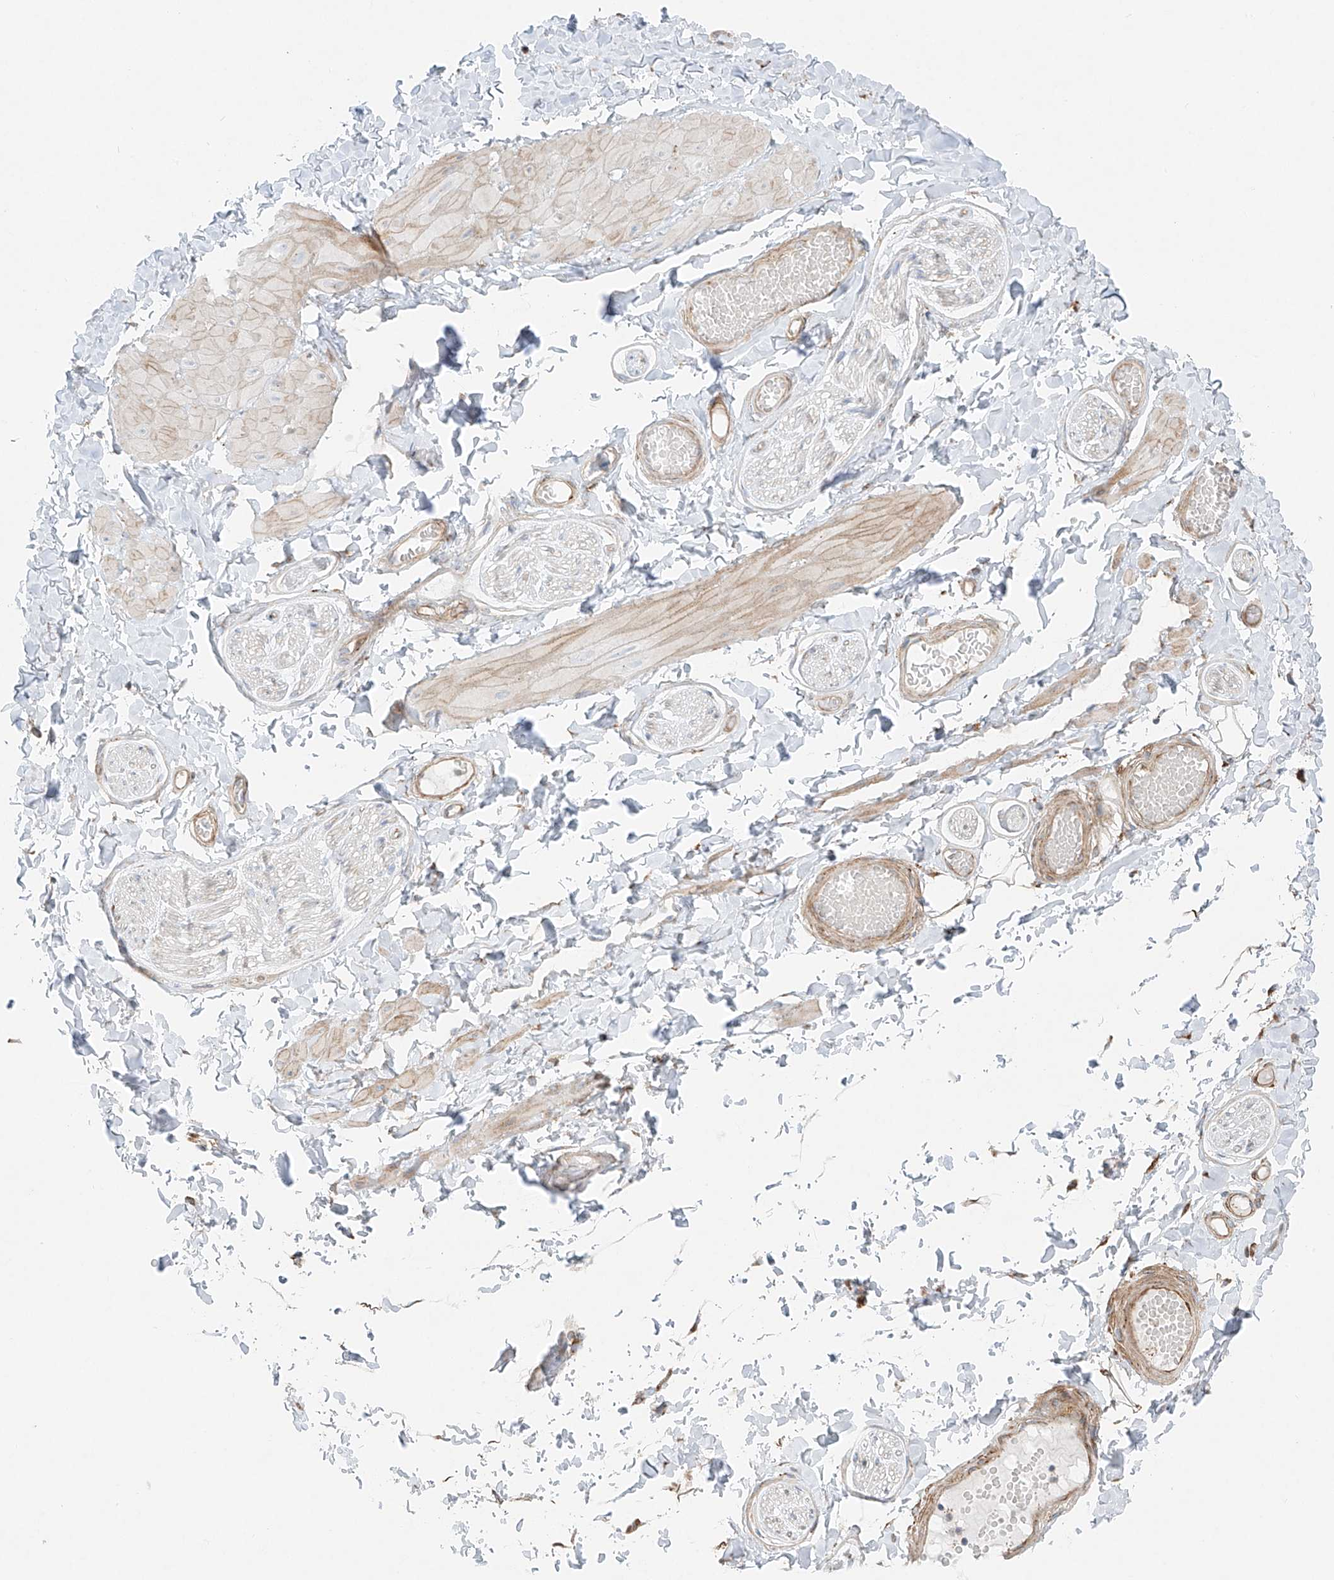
{"staining": {"intensity": "moderate", "quantity": ">75%", "location": "cytoplasmic/membranous"}, "tissue": "adipose tissue", "cell_type": "Adipocytes", "image_type": "normal", "snomed": [{"axis": "morphology", "description": "Normal tissue, NOS"}, {"axis": "topography", "description": "Adipose tissue"}, {"axis": "topography", "description": "Vascular tissue"}, {"axis": "topography", "description": "Peripheral nerve tissue"}], "caption": "This micrograph shows immunohistochemistry staining of normal human adipose tissue, with medium moderate cytoplasmic/membranous positivity in about >75% of adipocytes.", "gene": "EIPR1", "patient": {"sex": "male", "age": 25}}